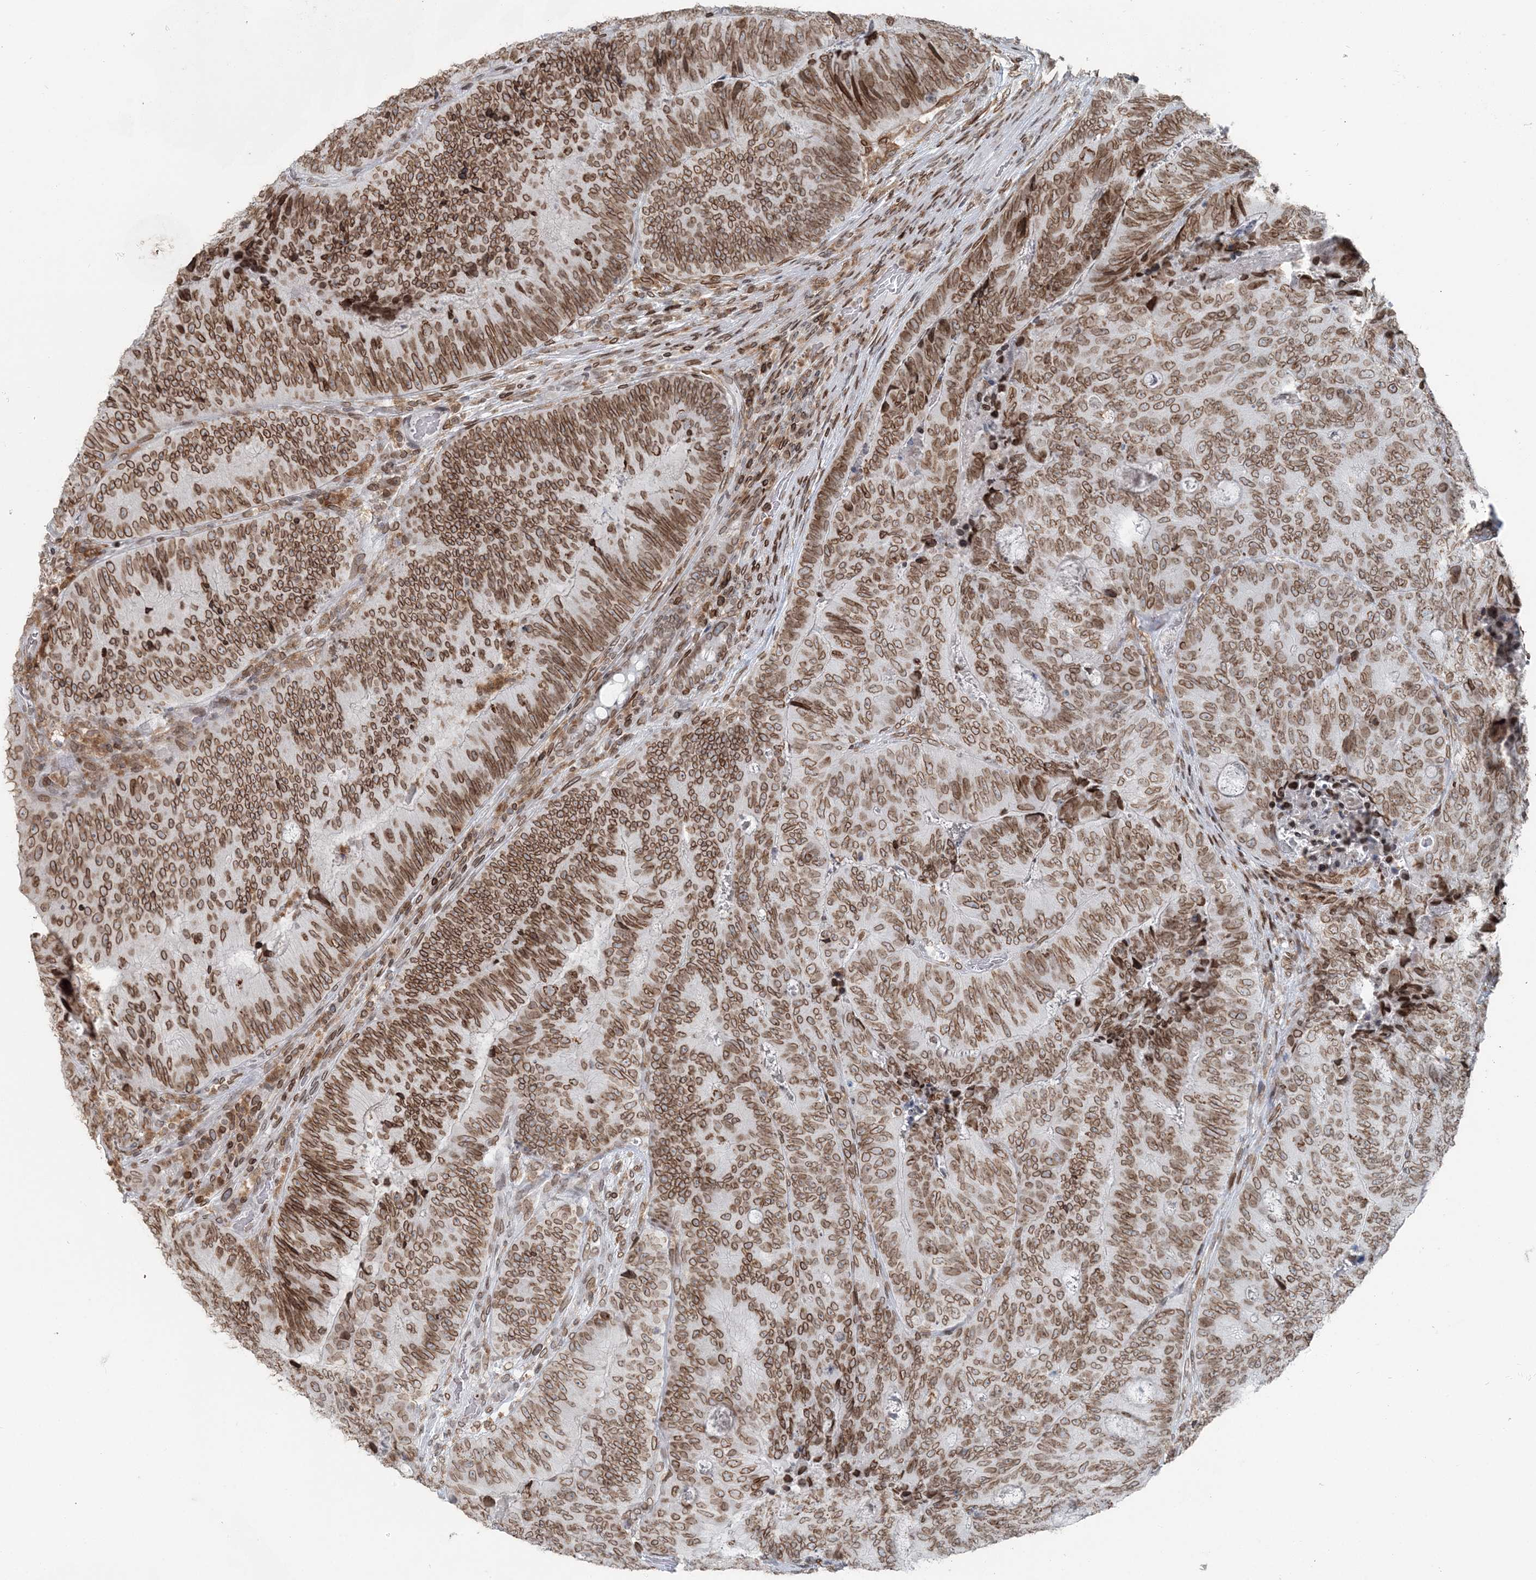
{"staining": {"intensity": "moderate", "quantity": ">75%", "location": "cytoplasmic/membranous,nuclear"}, "tissue": "colorectal cancer", "cell_type": "Tumor cells", "image_type": "cancer", "snomed": [{"axis": "morphology", "description": "Adenocarcinoma, NOS"}, {"axis": "topography", "description": "Colon"}], "caption": "IHC of colorectal cancer shows medium levels of moderate cytoplasmic/membranous and nuclear positivity in approximately >75% of tumor cells. The staining is performed using DAB brown chromogen to label protein expression. The nuclei are counter-stained blue using hematoxylin.", "gene": "GJD4", "patient": {"sex": "female", "age": 67}}